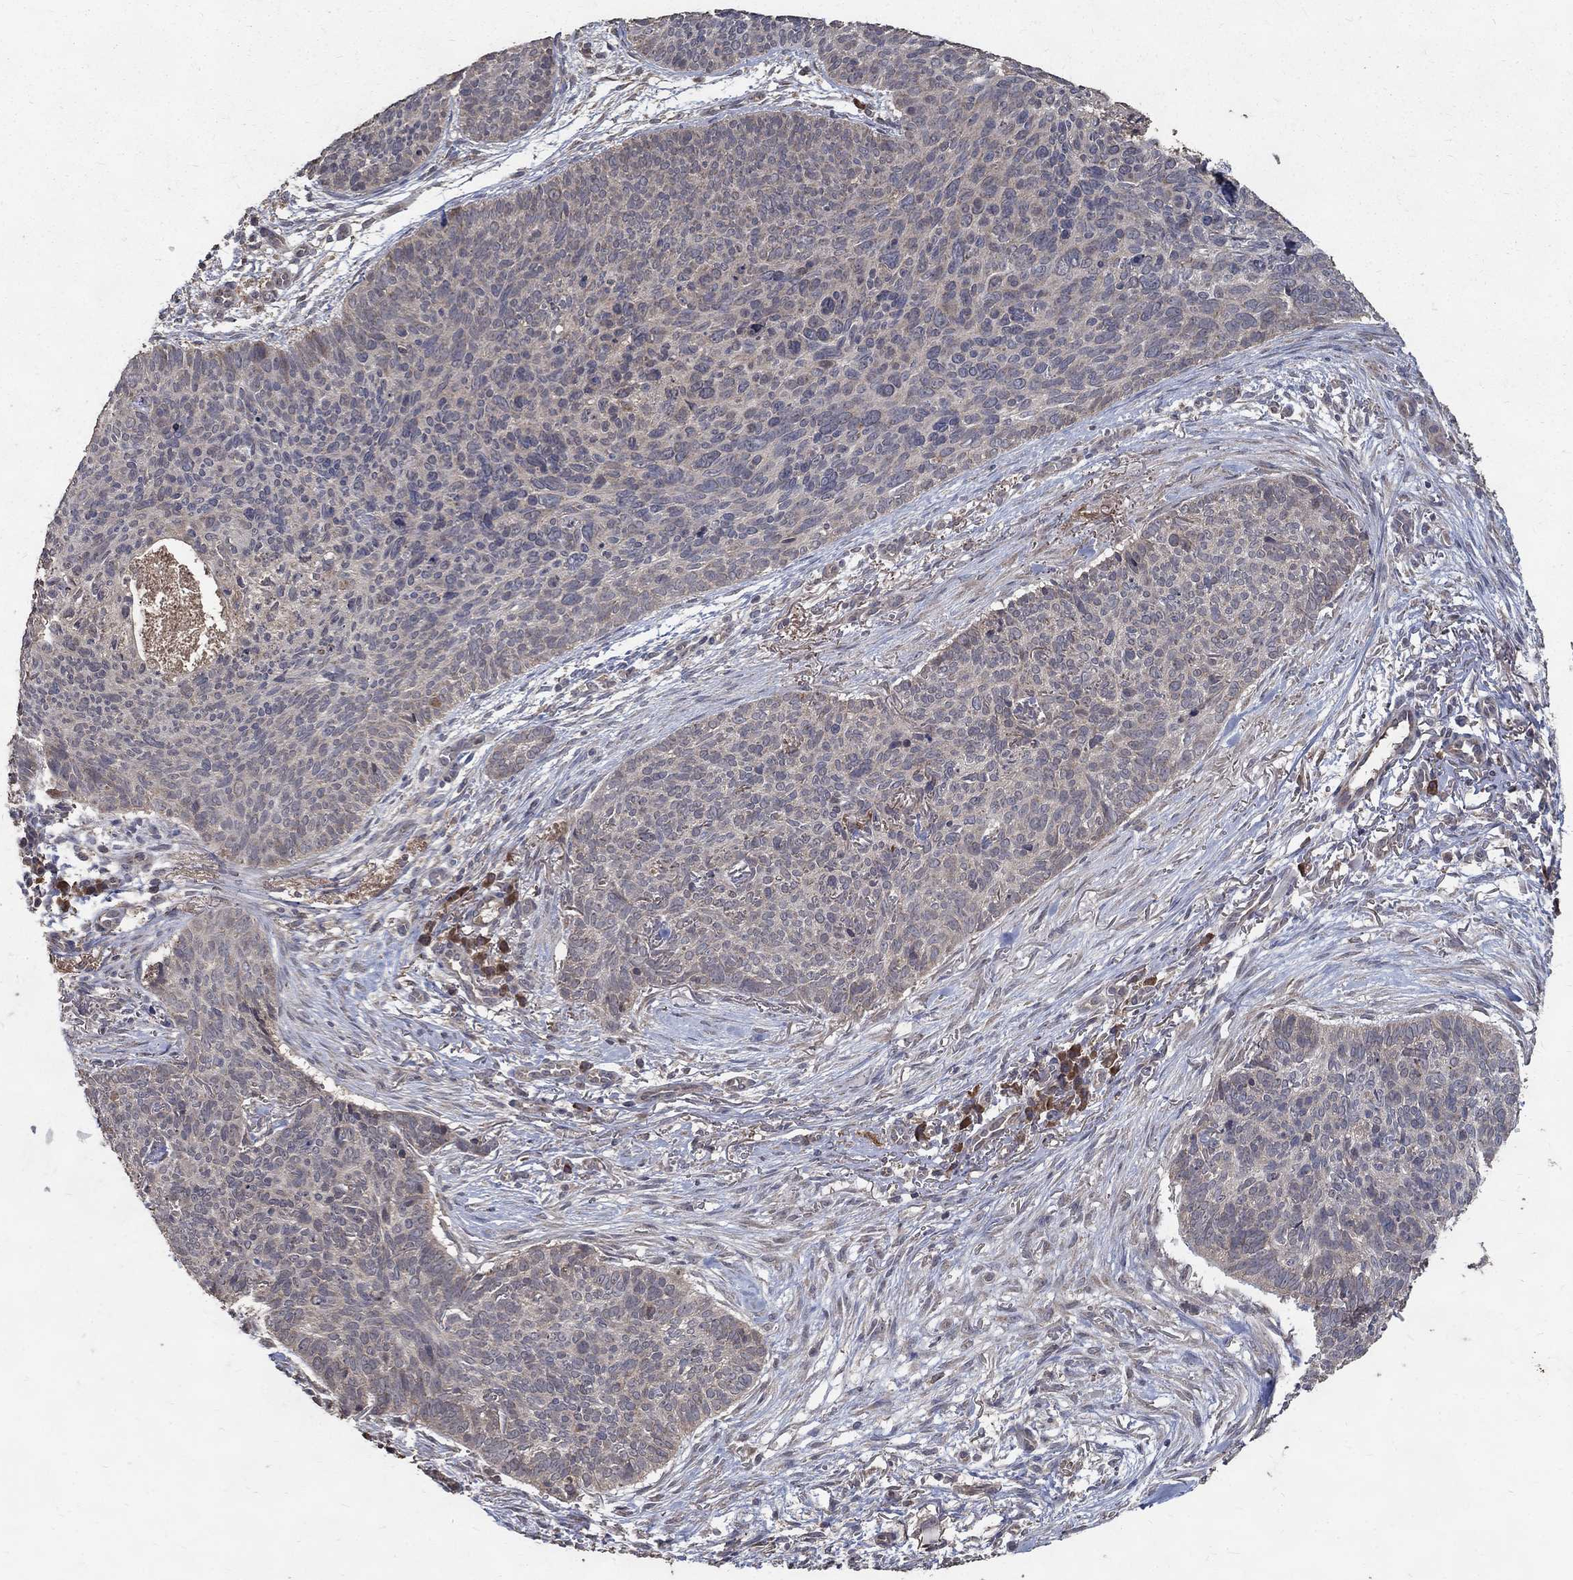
{"staining": {"intensity": "negative", "quantity": "none", "location": "none"}, "tissue": "skin cancer", "cell_type": "Tumor cells", "image_type": "cancer", "snomed": [{"axis": "morphology", "description": "Basal cell carcinoma"}, {"axis": "topography", "description": "Skin"}], "caption": "A high-resolution micrograph shows IHC staining of skin basal cell carcinoma, which exhibits no significant positivity in tumor cells.", "gene": "C17orf75", "patient": {"sex": "male", "age": 64}}